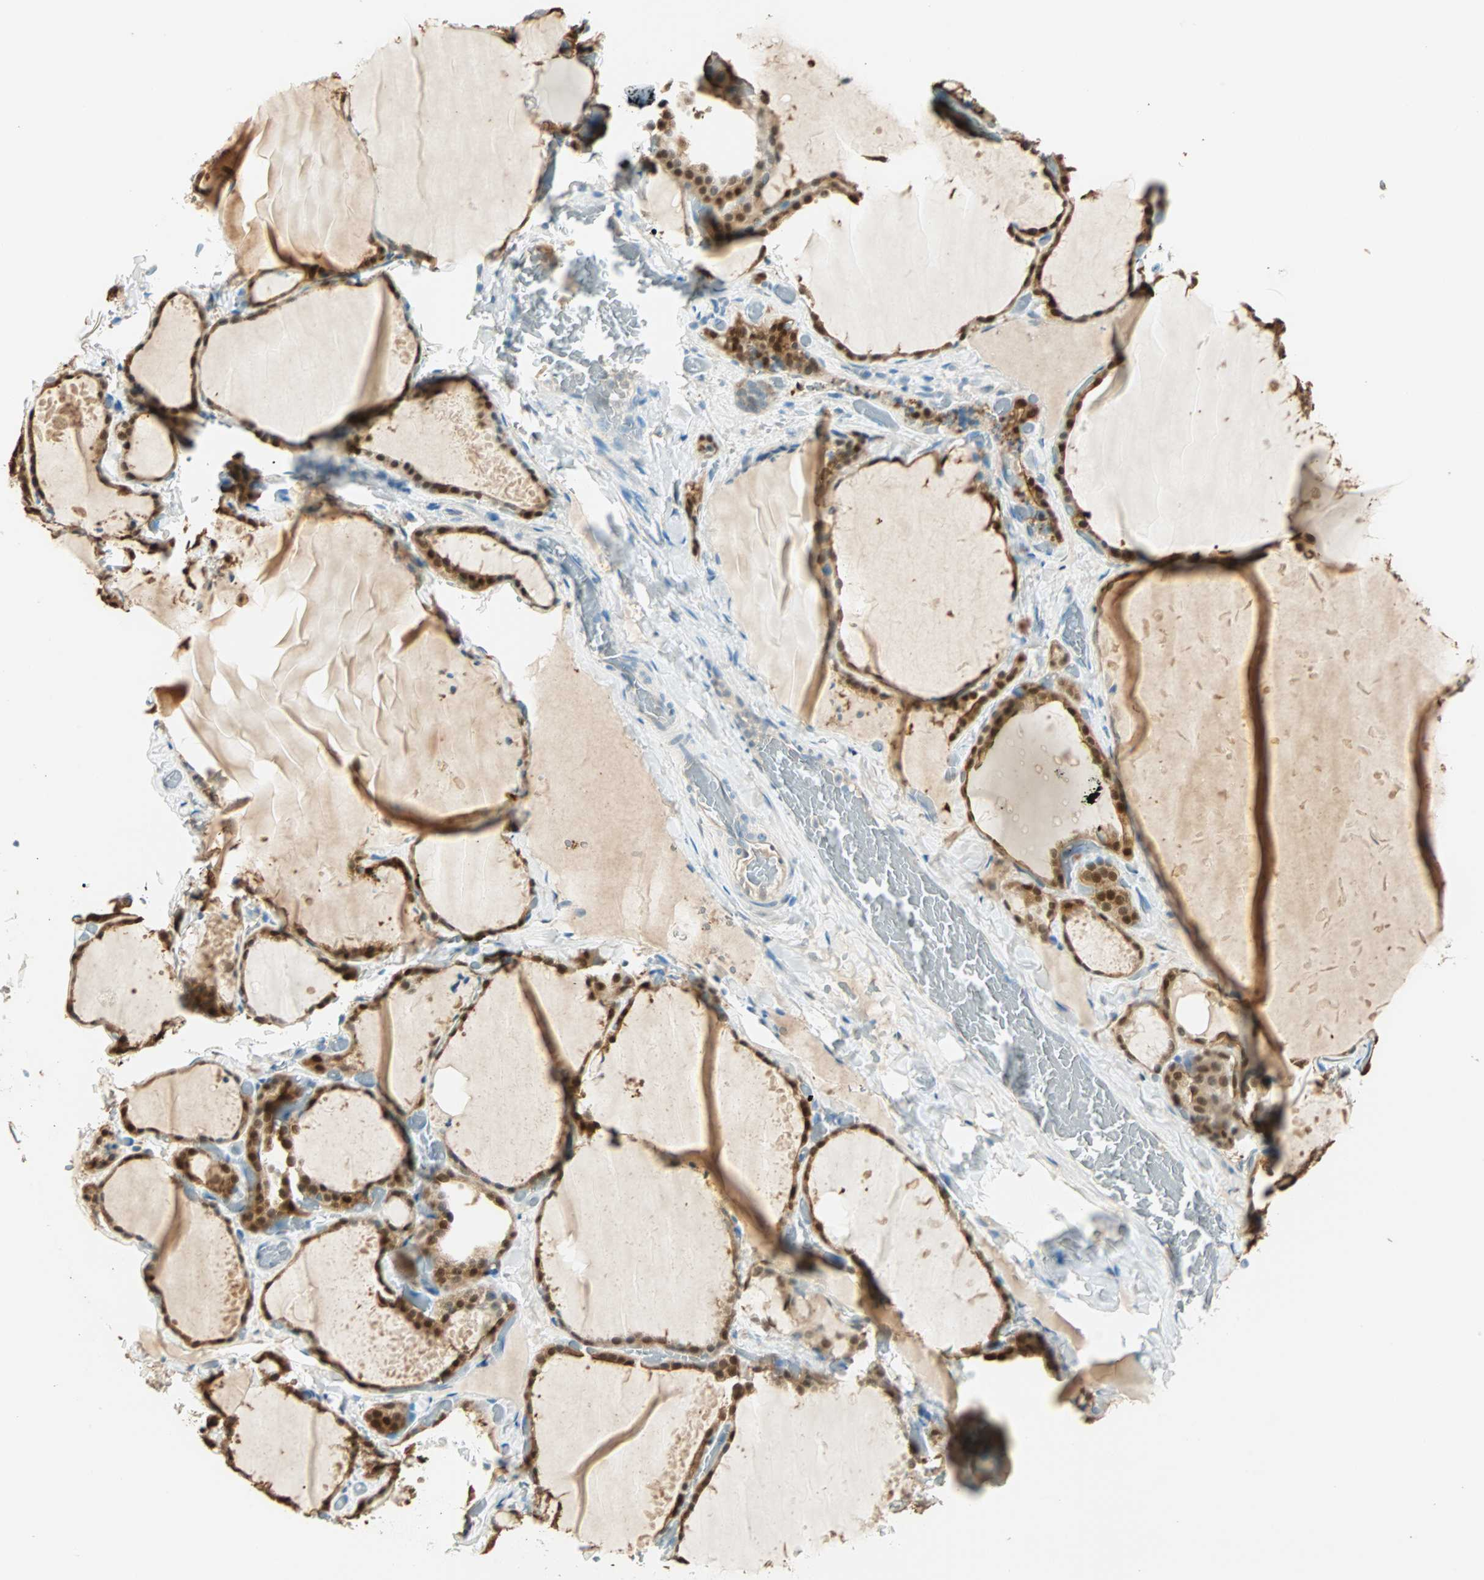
{"staining": {"intensity": "strong", "quantity": ">75%", "location": "cytoplasmic/membranous,nuclear"}, "tissue": "thyroid gland", "cell_type": "Glandular cells", "image_type": "normal", "snomed": [{"axis": "morphology", "description": "Normal tissue, NOS"}, {"axis": "topography", "description": "Thyroid gland"}], "caption": "A brown stain highlights strong cytoplasmic/membranous,nuclear positivity of a protein in glandular cells of unremarkable human thyroid gland.", "gene": "S100A1", "patient": {"sex": "female", "age": 22}}